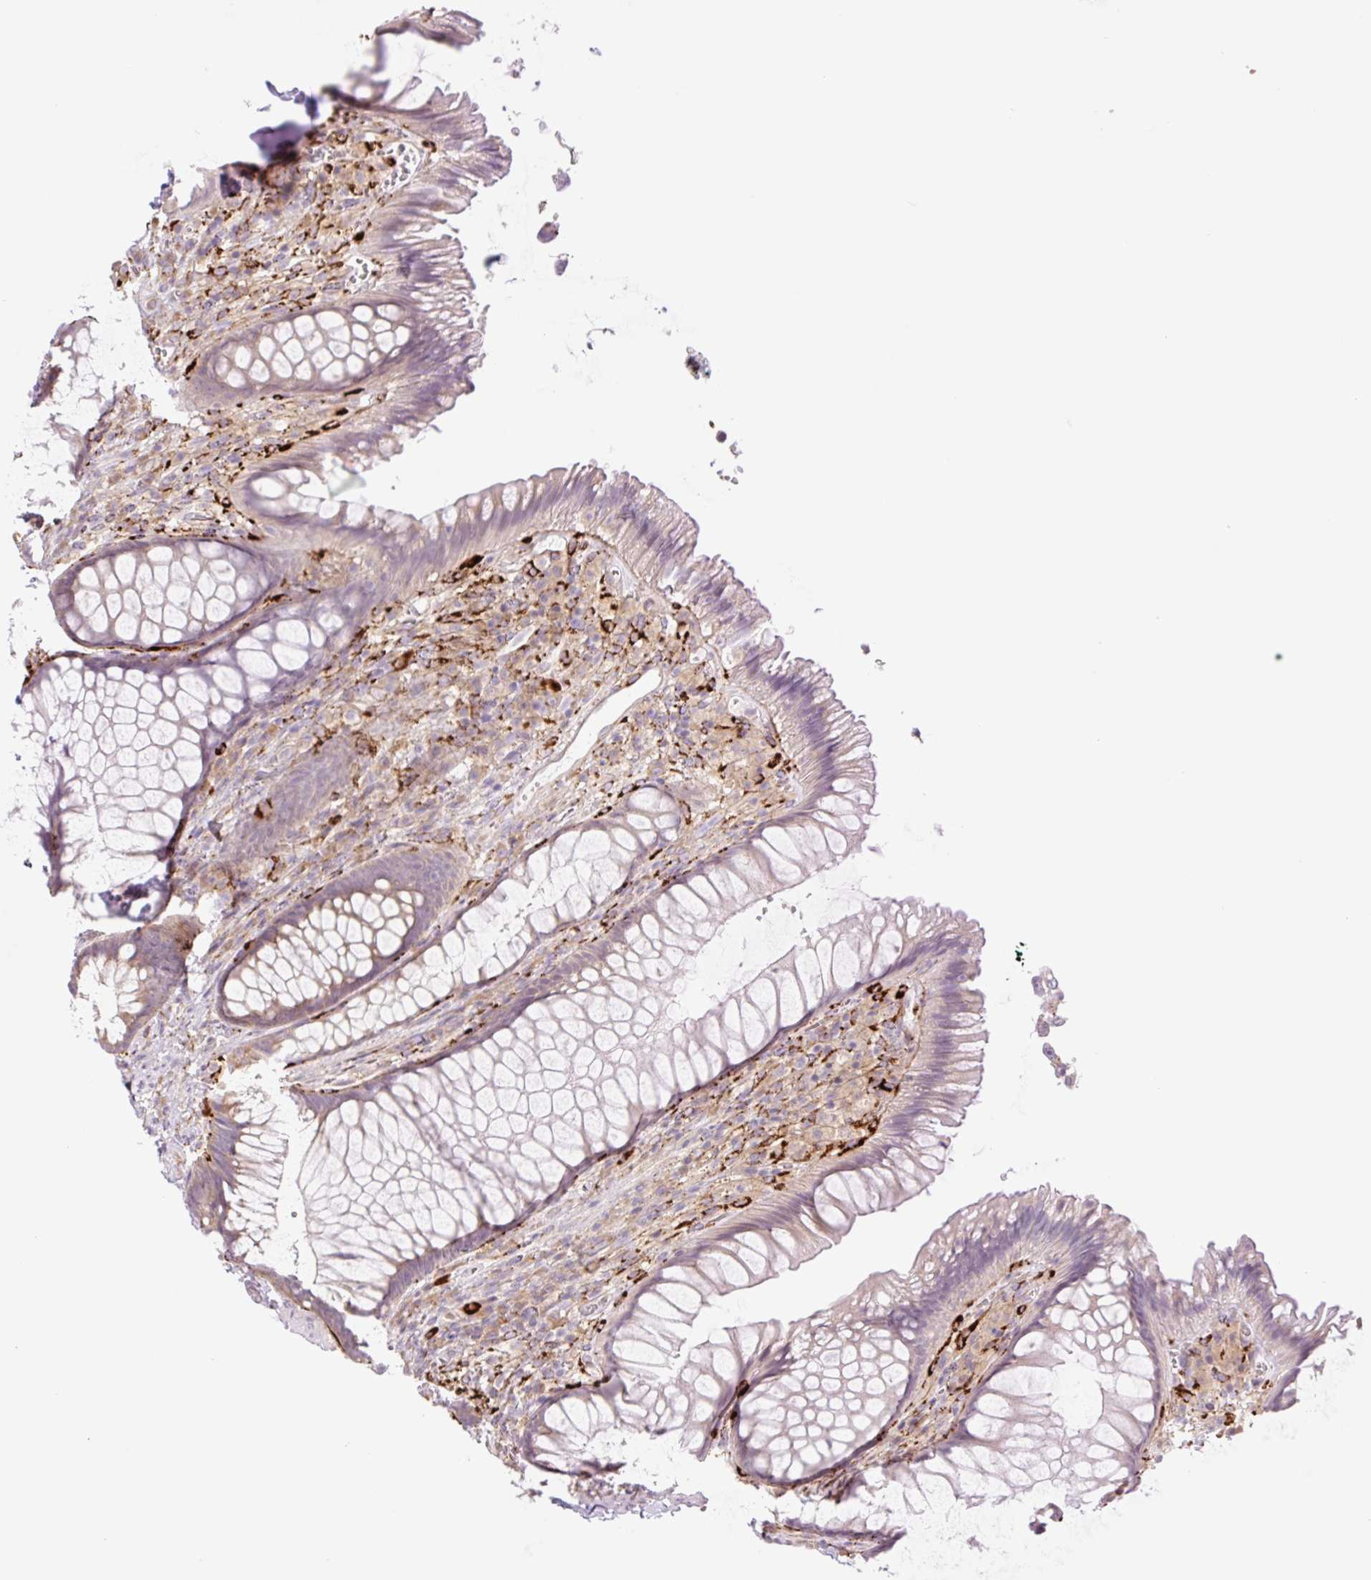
{"staining": {"intensity": "weak", "quantity": "25%-75%", "location": "cytoplasmic/membranous"}, "tissue": "rectum", "cell_type": "Glandular cells", "image_type": "normal", "snomed": [{"axis": "morphology", "description": "Normal tissue, NOS"}, {"axis": "topography", "description": "Rectum"}], "caption": "Immunohistochemical staining of normal rectum exhibits low levels of weak cytoplasmic/membranous staining in about 25%-75% of glandular cells.", "gene": "COL5A1", "patient": {"sex": "male", "age": 53}}